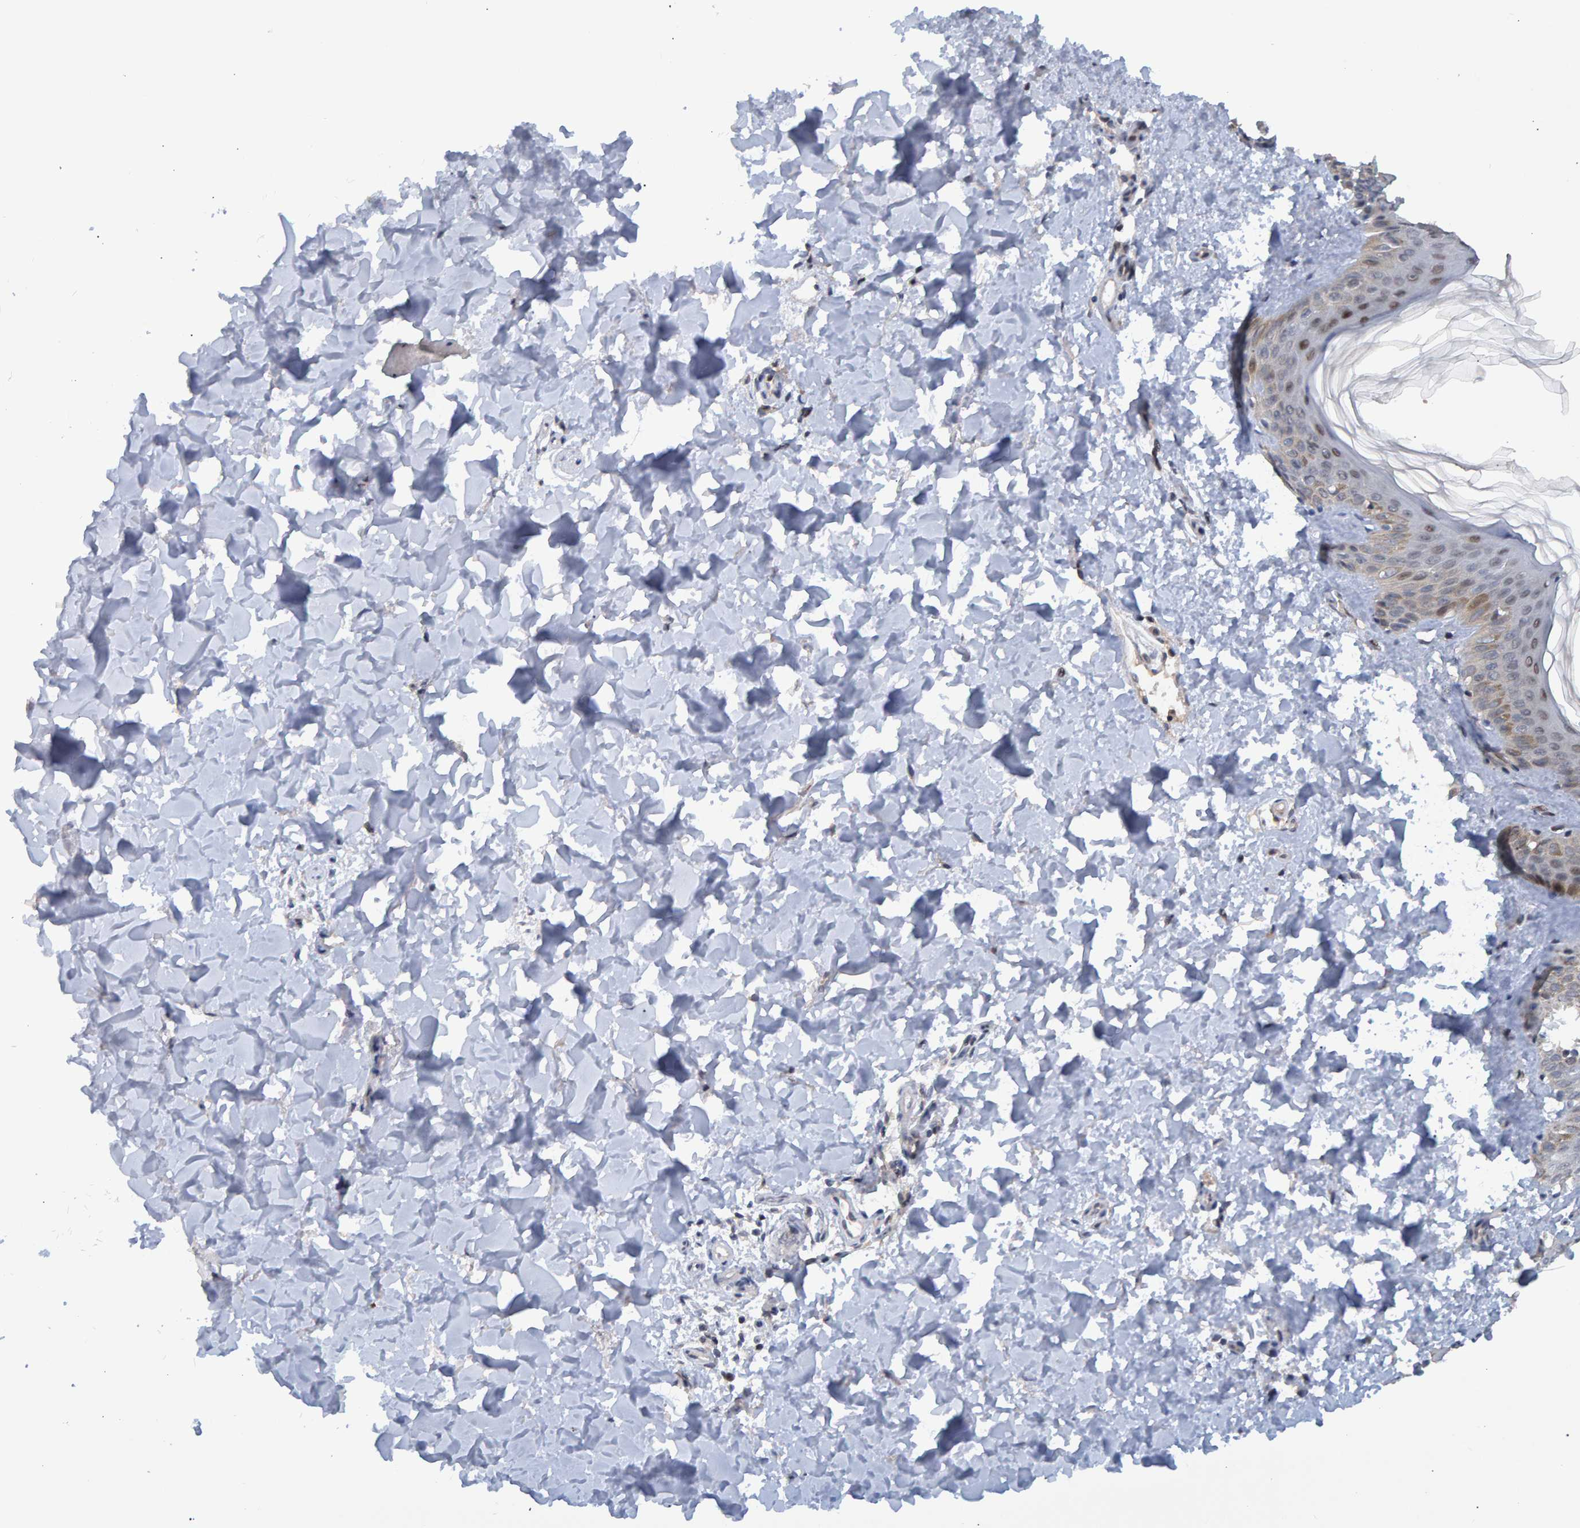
{"staining": {"intensity": "moderate", "quantity": "<25%", "location": "nuclear"}, "tissue": "skin", "cell_type": "Fibroblasts", "image_type": "normal", "snomed": [{"axis": "morphology", "description": "Normal tissue, NOS"}, {"axis": "morphology", "description": "Neoplasm, benign, NOS"}, {"axis": "topography", "description": "Skin"}, {"axis": "topography", "description": "Soft tissue"}], "caption": "Protein staining of unremarkable skin reveals moderate nuclear expression in about <25% of fibroblasts.", "gene": "ESRP1", "patient": {"sex": "male", "age": 26}}